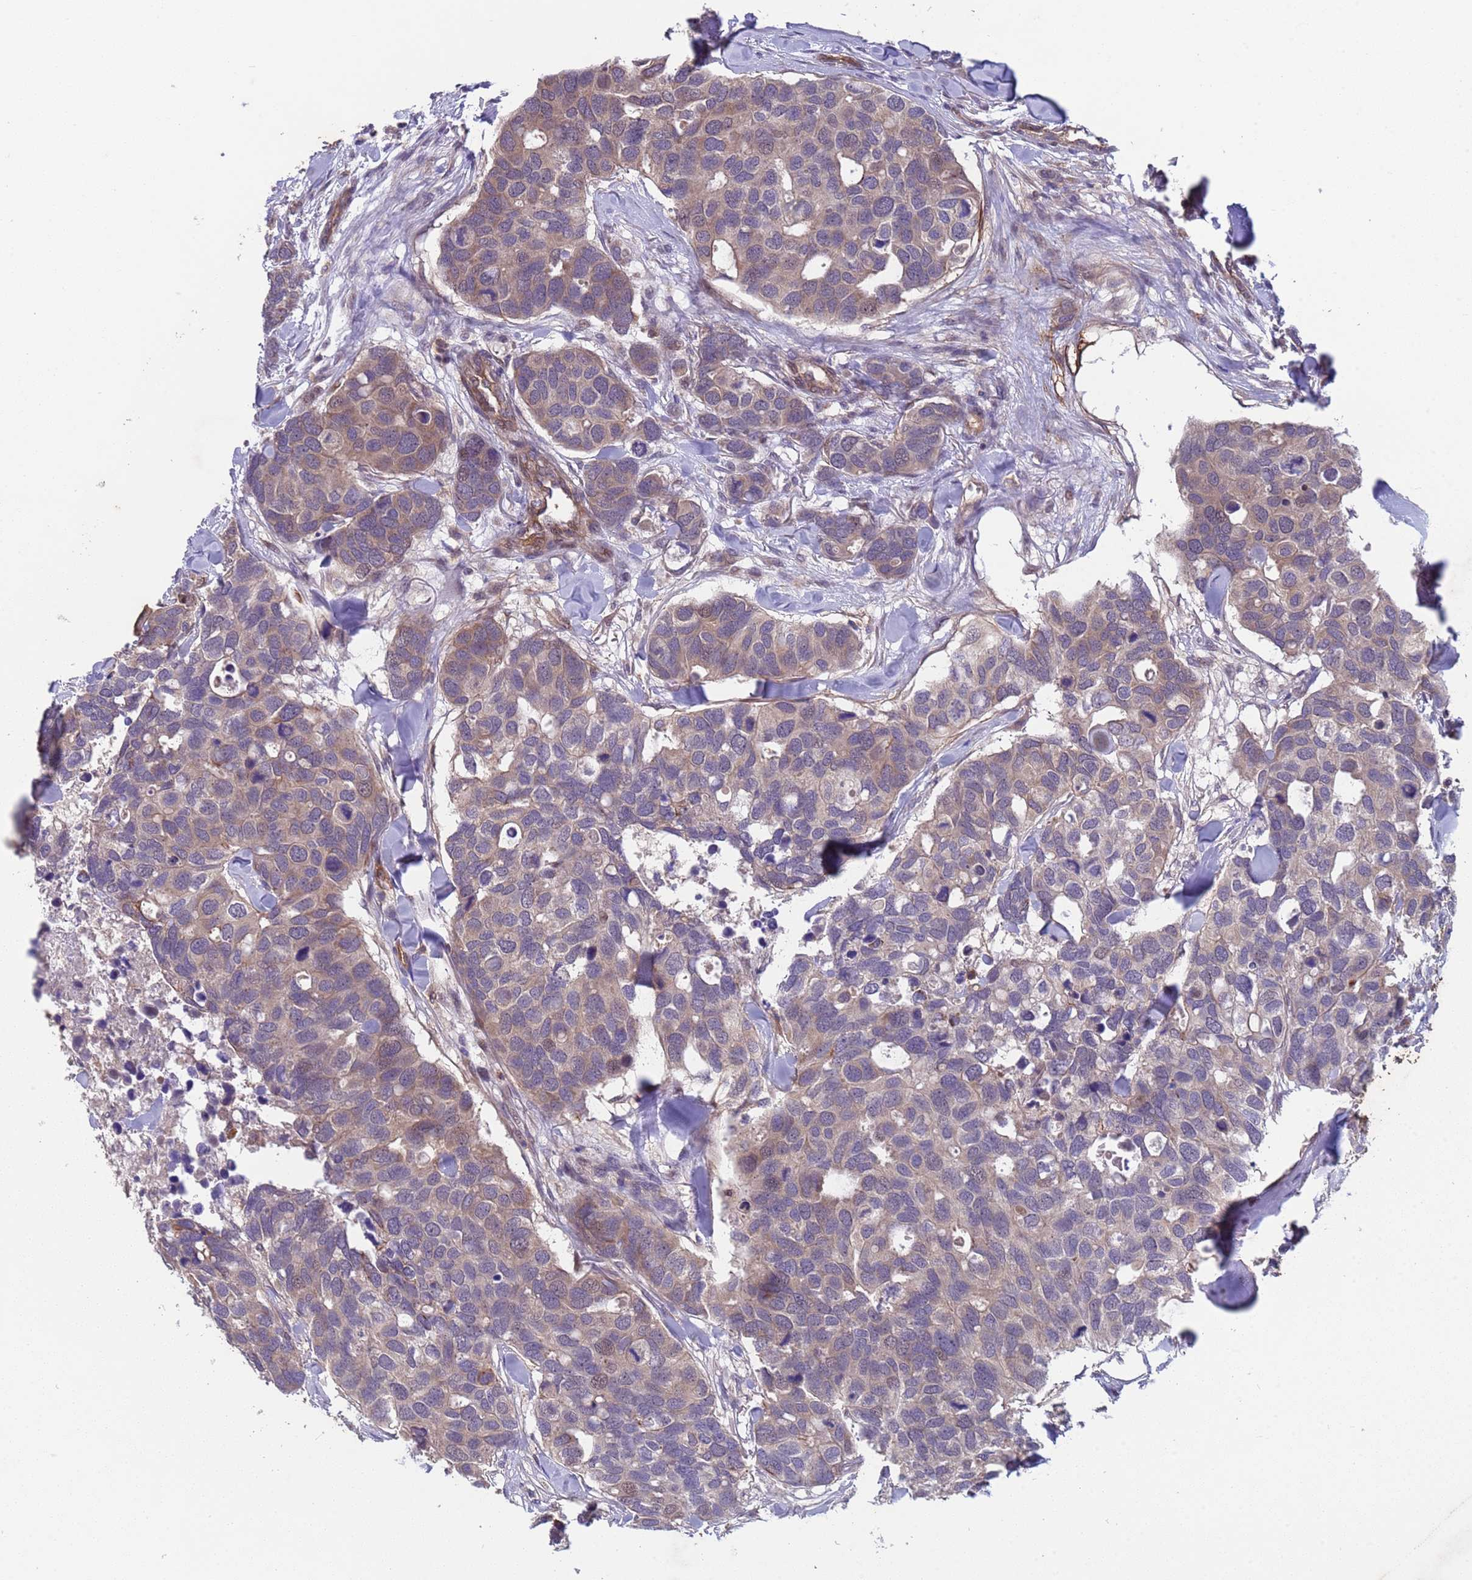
{"staining": {"intensity": "weak", "quantity": "<25%", "location": "cytoplasmic/membranous"}, "tissue": "breast cancer", "cell_type": "Tumor cells", "image_type": "cancer", "snomed": [{"axis": "morphology", "description": "Duct carcinoma"}, {"axis": "topography", "description": "Breast"}], "caption": "This image is of breast intraductal carcinoma stained with immunohistochemistry to label a protein in brown with the nuclei are counter-stained blue. There is no expression in tumor cells.", "gene": "ACAD8", "patient": {"sex": "female", "age": 83}}